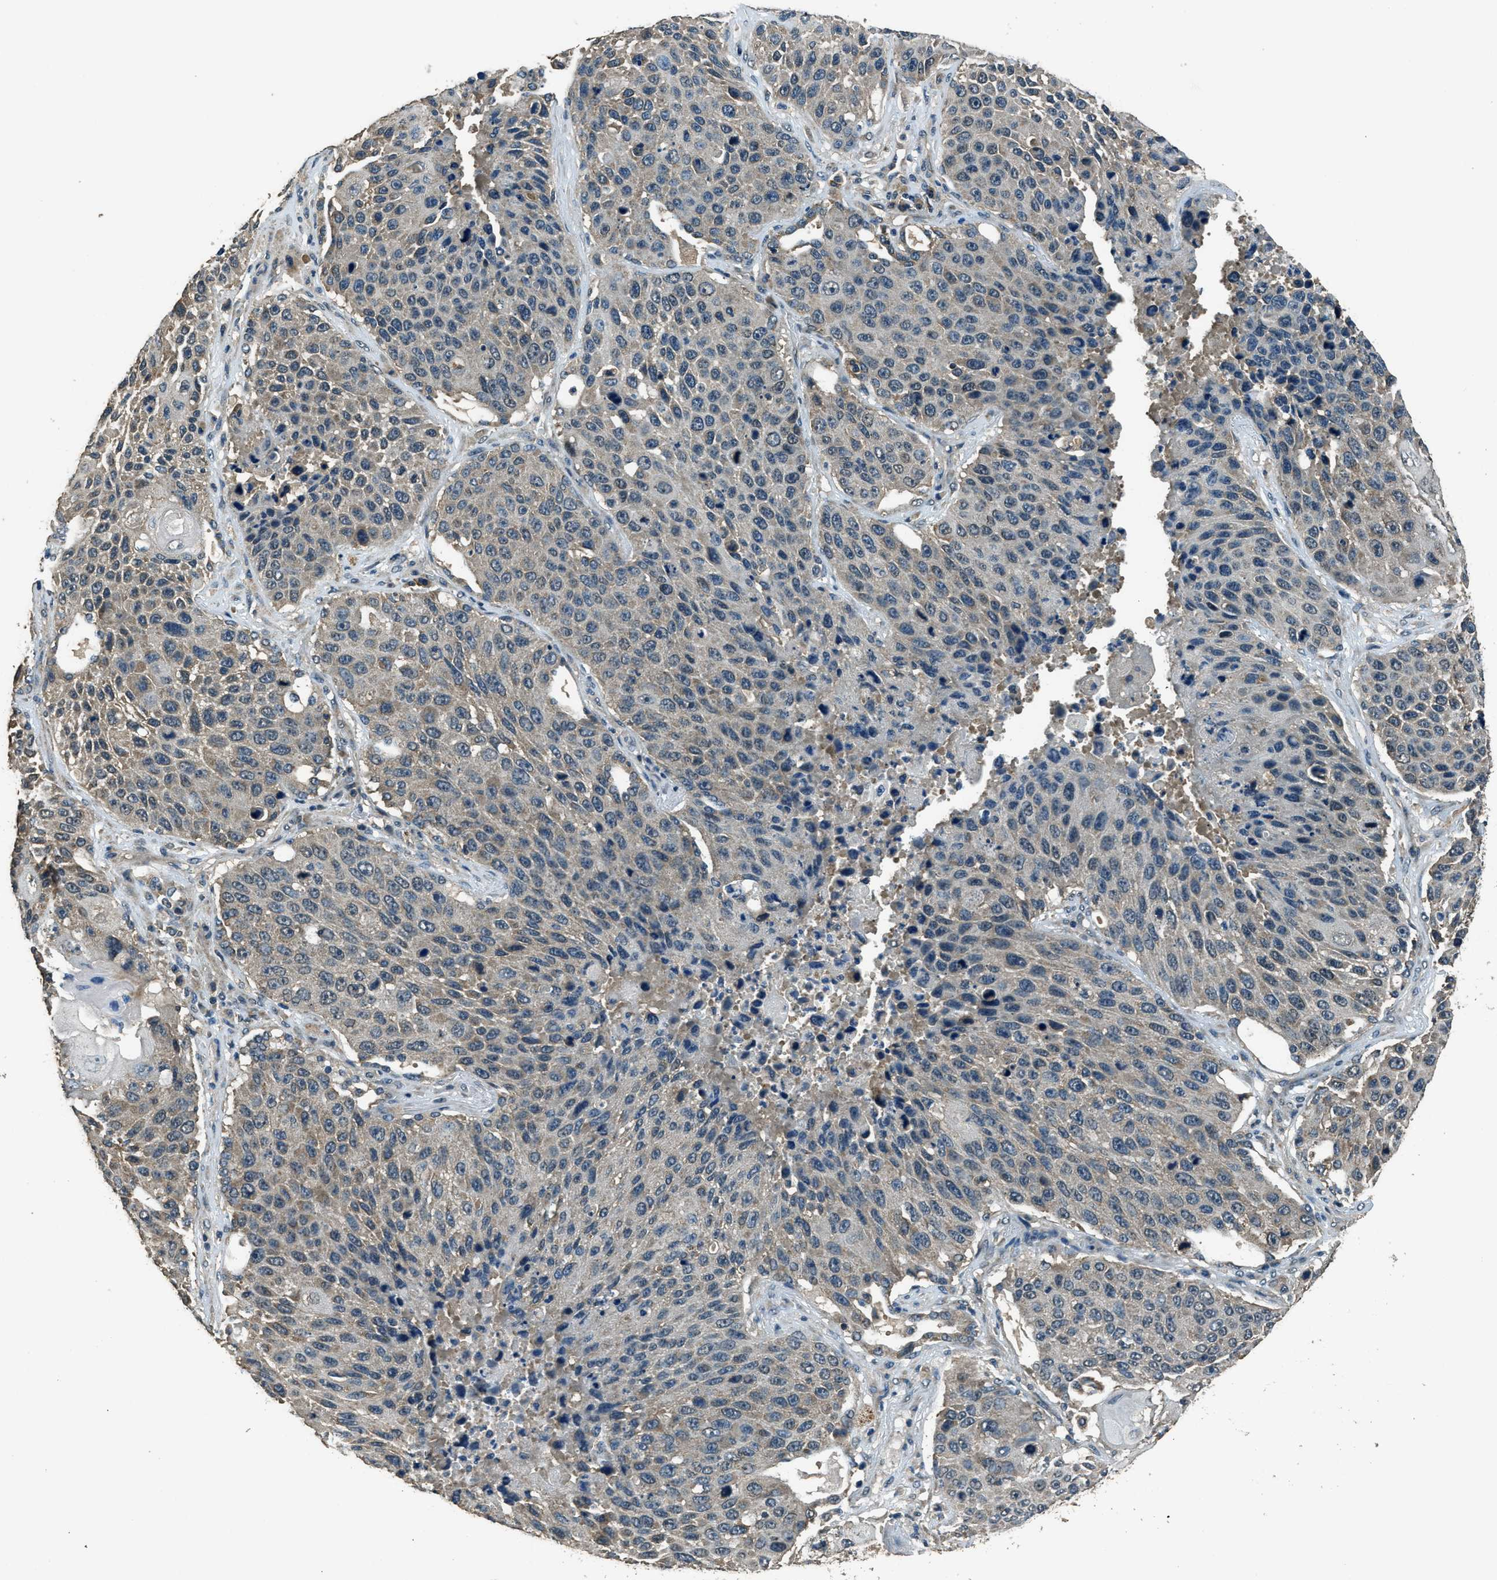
{"staining": {"intensity": "weak", "quantity": "<25%", "location": "cytoplasmic/membranous"}, "tissue": "lung cancer", "cell_type": "Tumor cells", "image_type": "cancer", "snomed": [{"axis": "morphology", "description": "Squamous cell carcinoma, NOS"}, {"axis": "topography", "description": "Lung"}], "caption": "The histopathology image shows no significant staining in tumor cells of lung cancer. (Brightfield microscopy of DAB (3,3'-diaminobenzidine) IHC at high magnification).", "gene": "SALL3", "patient": {"sex": "male", "age": 61}}